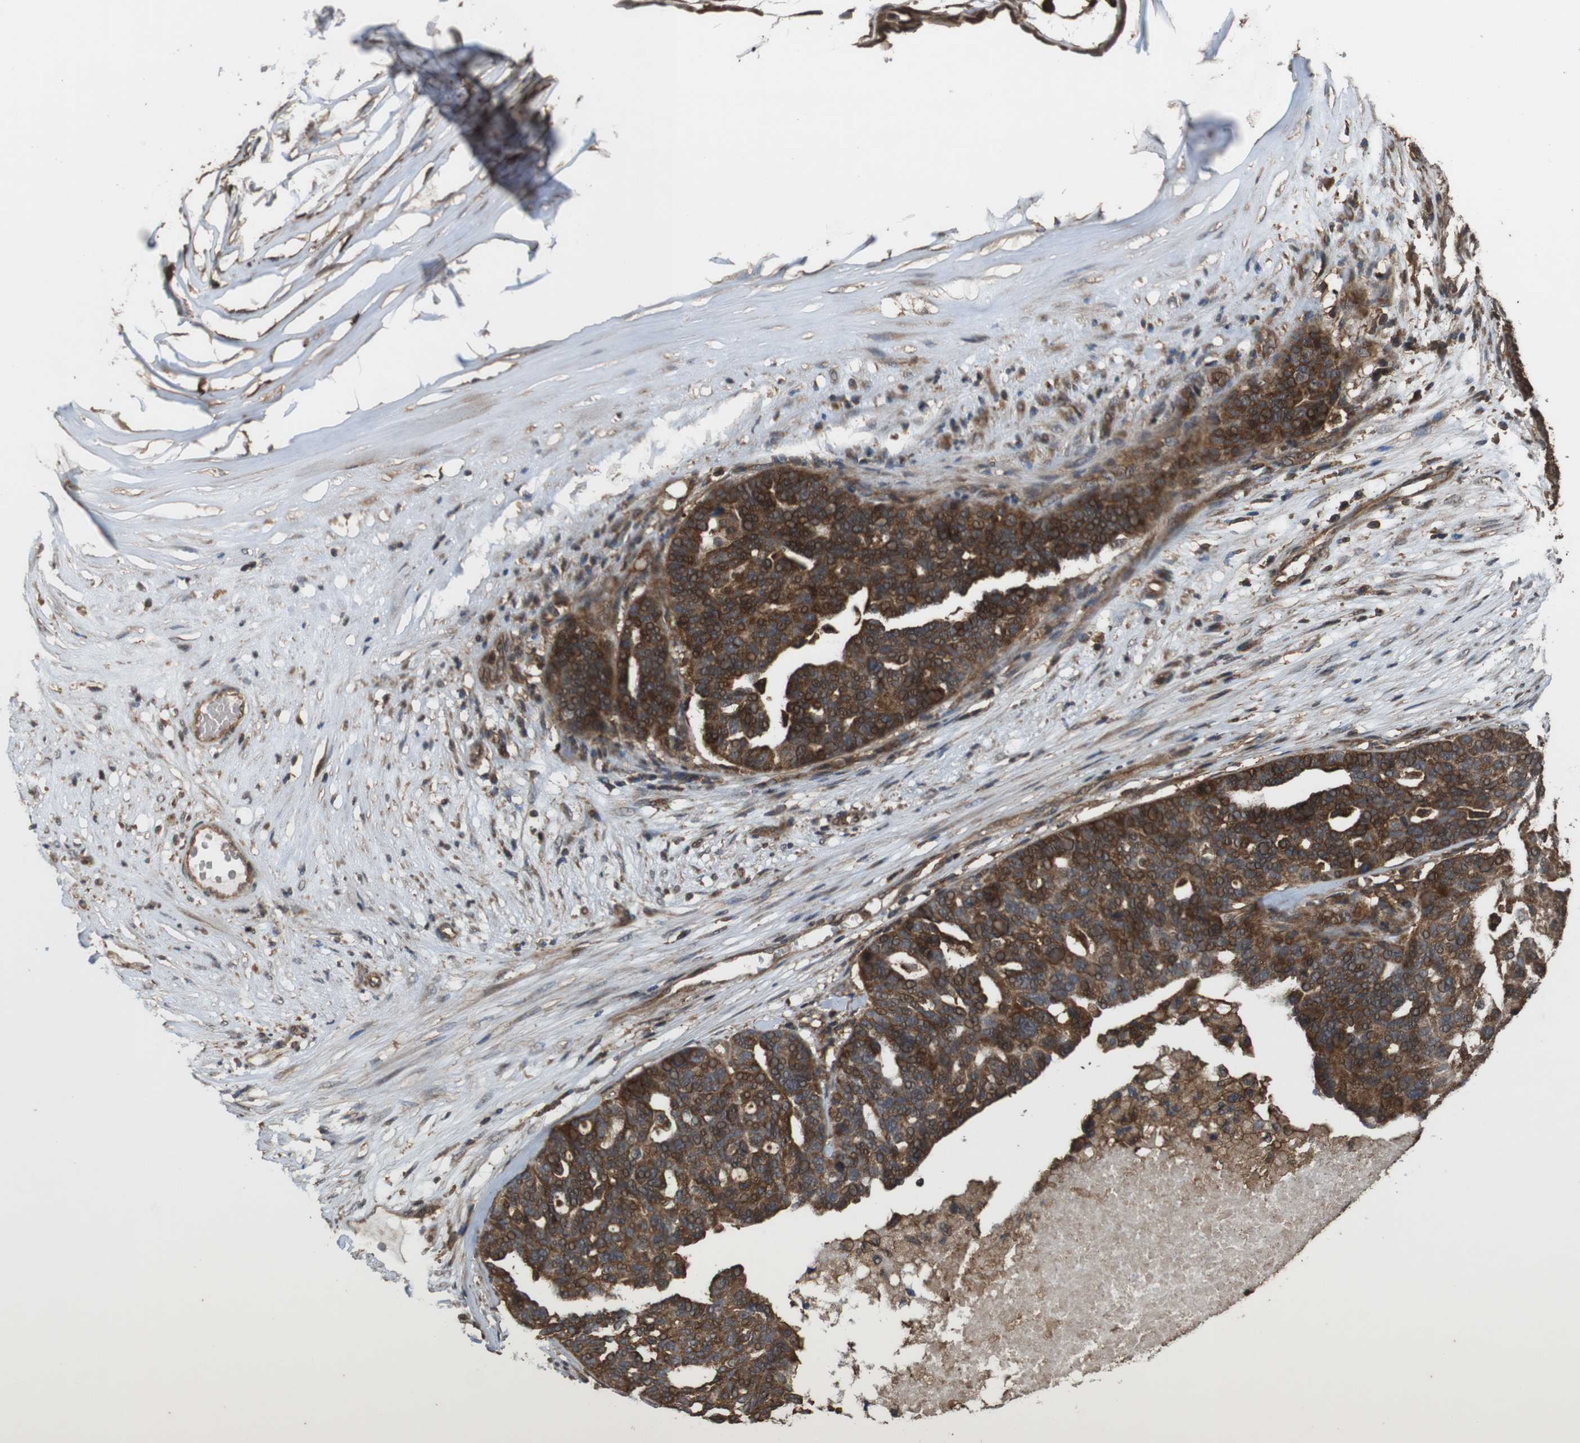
{"staining": {"intensity": "strong", "quantity": "25%-75%", "location": "cytoplasmic/membranous"}, "tissue": "ovarian cancer", "cell_type": "Tumor cells", "image_type": "cancer", "snomed": [{"axis": "morphology", "description": "Cystadenocarcinoma, serous, NOS"}, {"axis": "topography", "description": "Ovary"}], "caption": "The immunohistochemical stain shows strong cytoplasmic/membranous positivity in tumor cells of ovarian serous cystadenocarcinoma tissue.", "gene": "BAG4", "patient": {"sex": "female", "age": 59}}